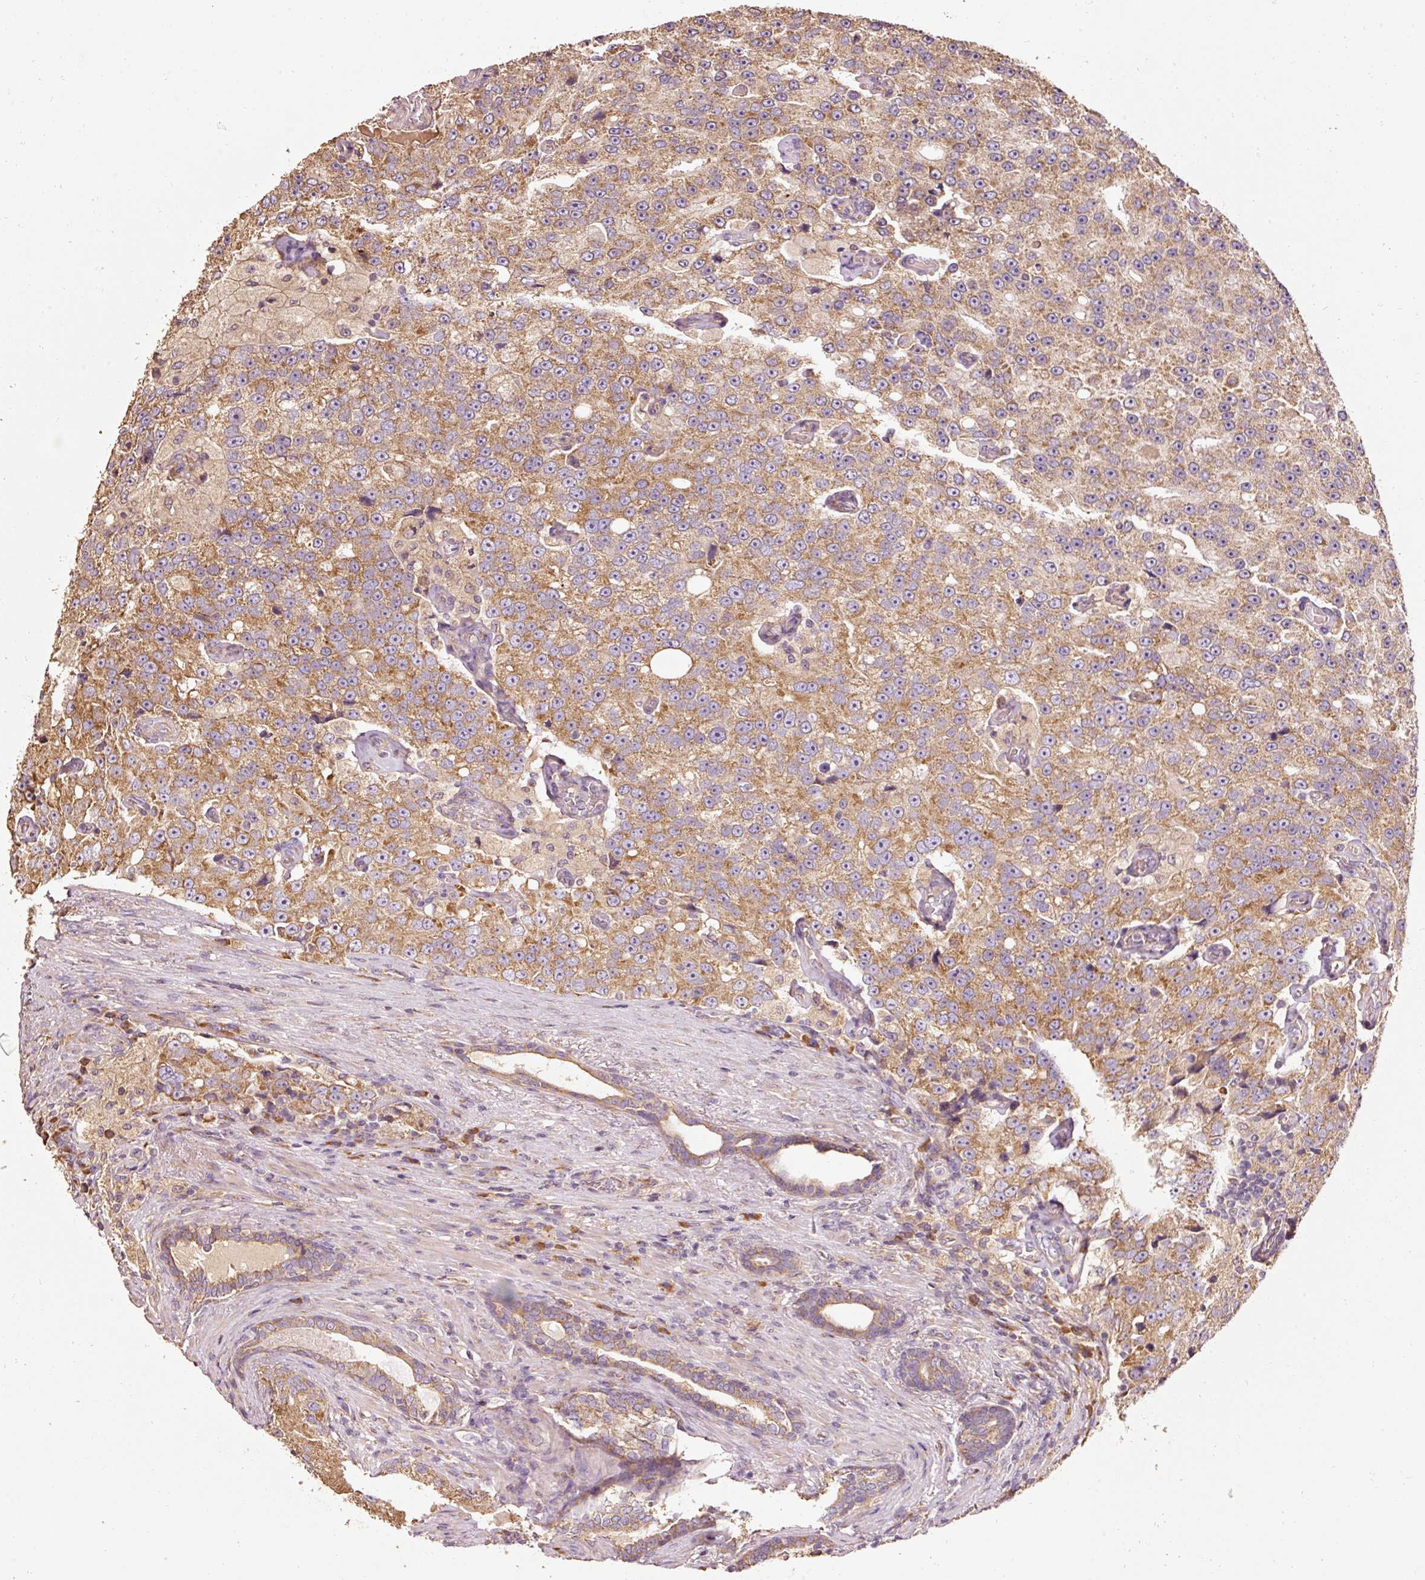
{"staining": {"intensity": "moderate", "quantity": ">75%", "location": "cytoplasmic/membranous"}, "tissue": "prostate cancer", "cell_type": "Tumor cells", "image_type": "cancer", "snomed": [{"axis": "morphology", "description": "Adenocarcinoma, High grade"}, {"axis": "topography", "description": "Prostate"}], "caption": "Prostate adenocarcinoma (high-grade) stained for a protein (brown) shows moderate cytoplasmic/membranous positive positivity in approximately >75% of tumor cells.", "gene": "EFHC1", "patient": {"sex": "male", "age": 70}}